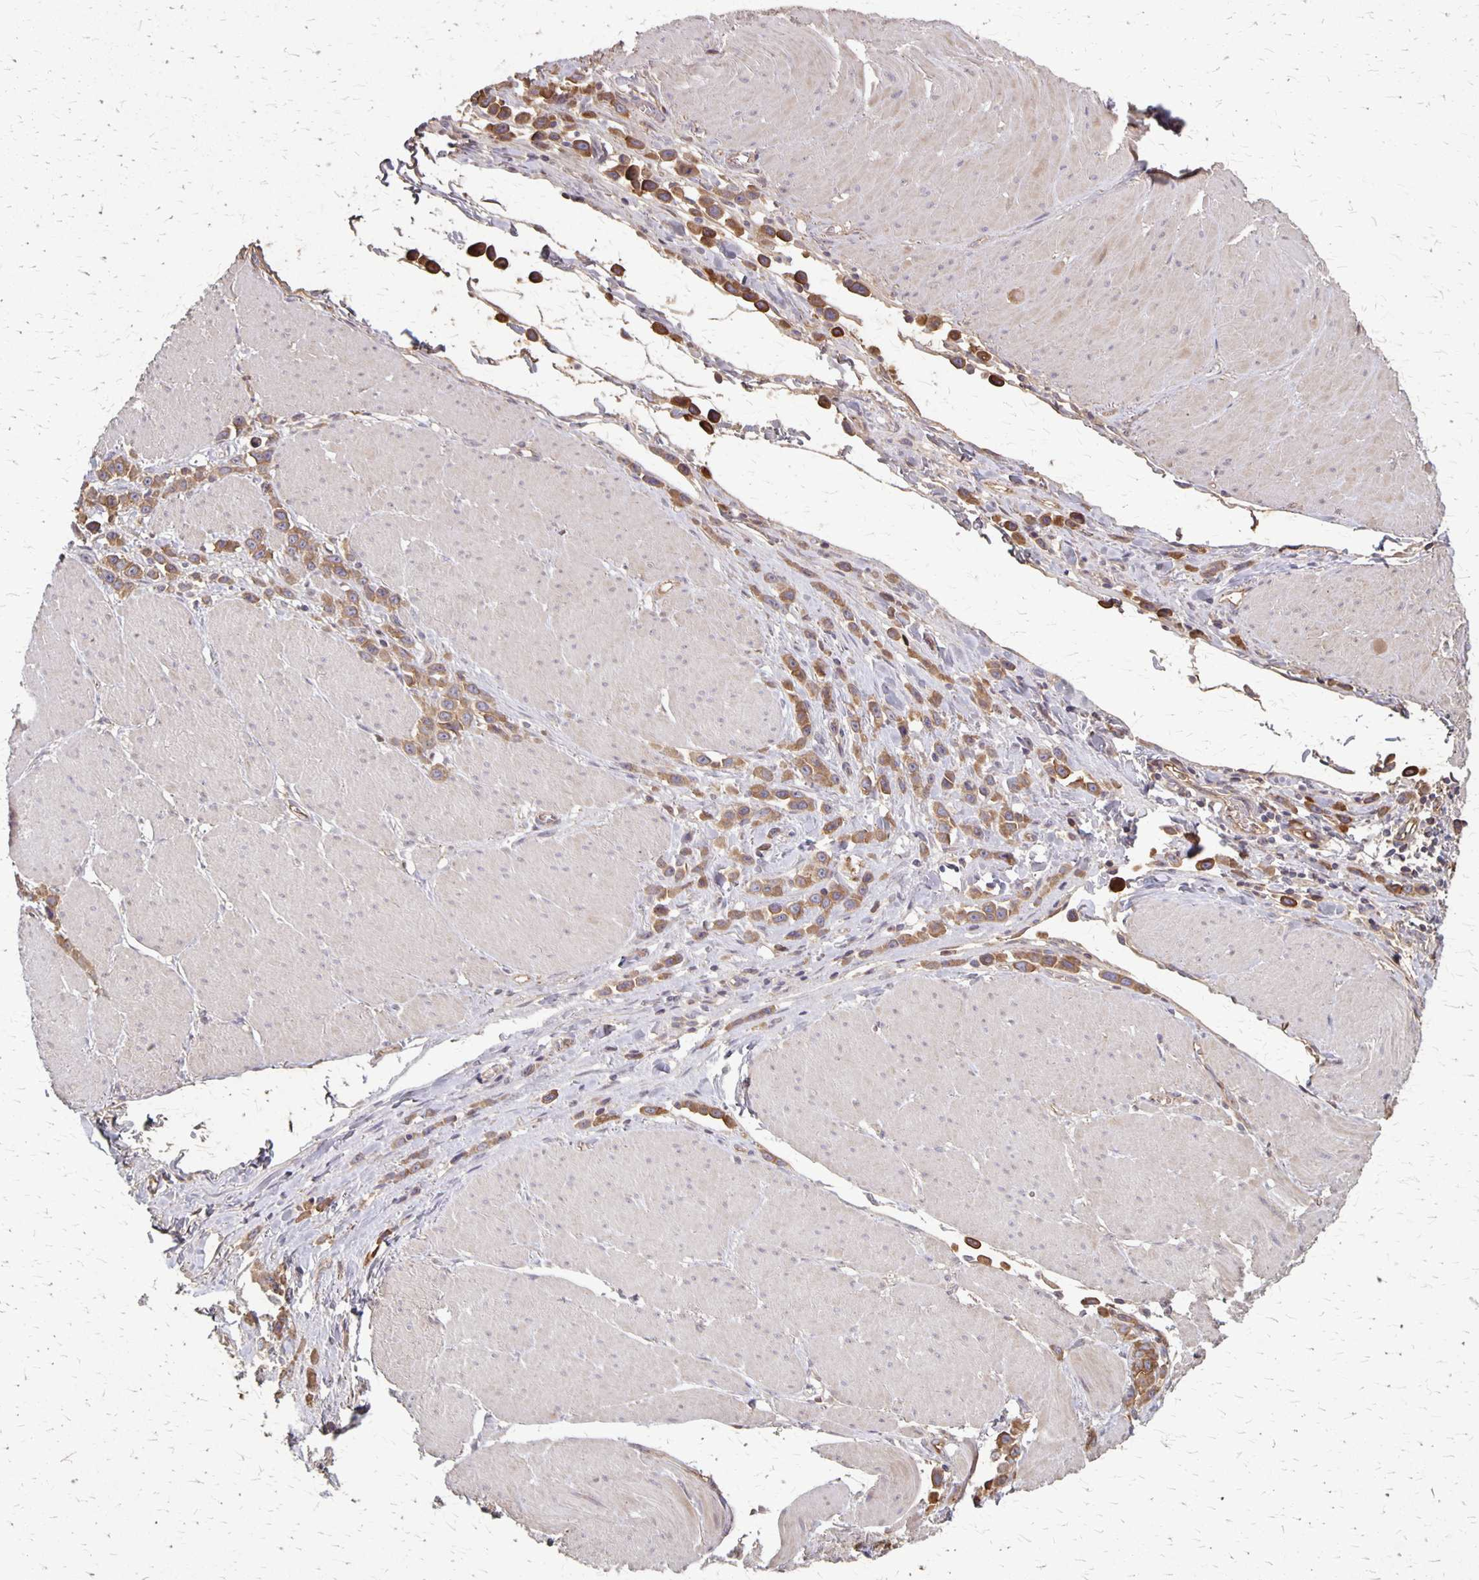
{"staining": {"intensity": "moderate", "quantity": ">75%", "location": "cytoplasmic/membranous"}, "tissue": "stomach cancer", "cell_type": "Tumor cells", "image_type": "cancer", "snomed": [{"axis": "morphology", "description": "Adenocarcinoma, NOS"}, {"axis": "topography", "description": "Stomach"}], "caption": "Tumor cells exhibit medium levels of moderate cytoplasmic/membranous positivity in about >75% of cells in stomach cancer.", "gene": "PROM2", "patient": {"sex": "male", "age": 47}}